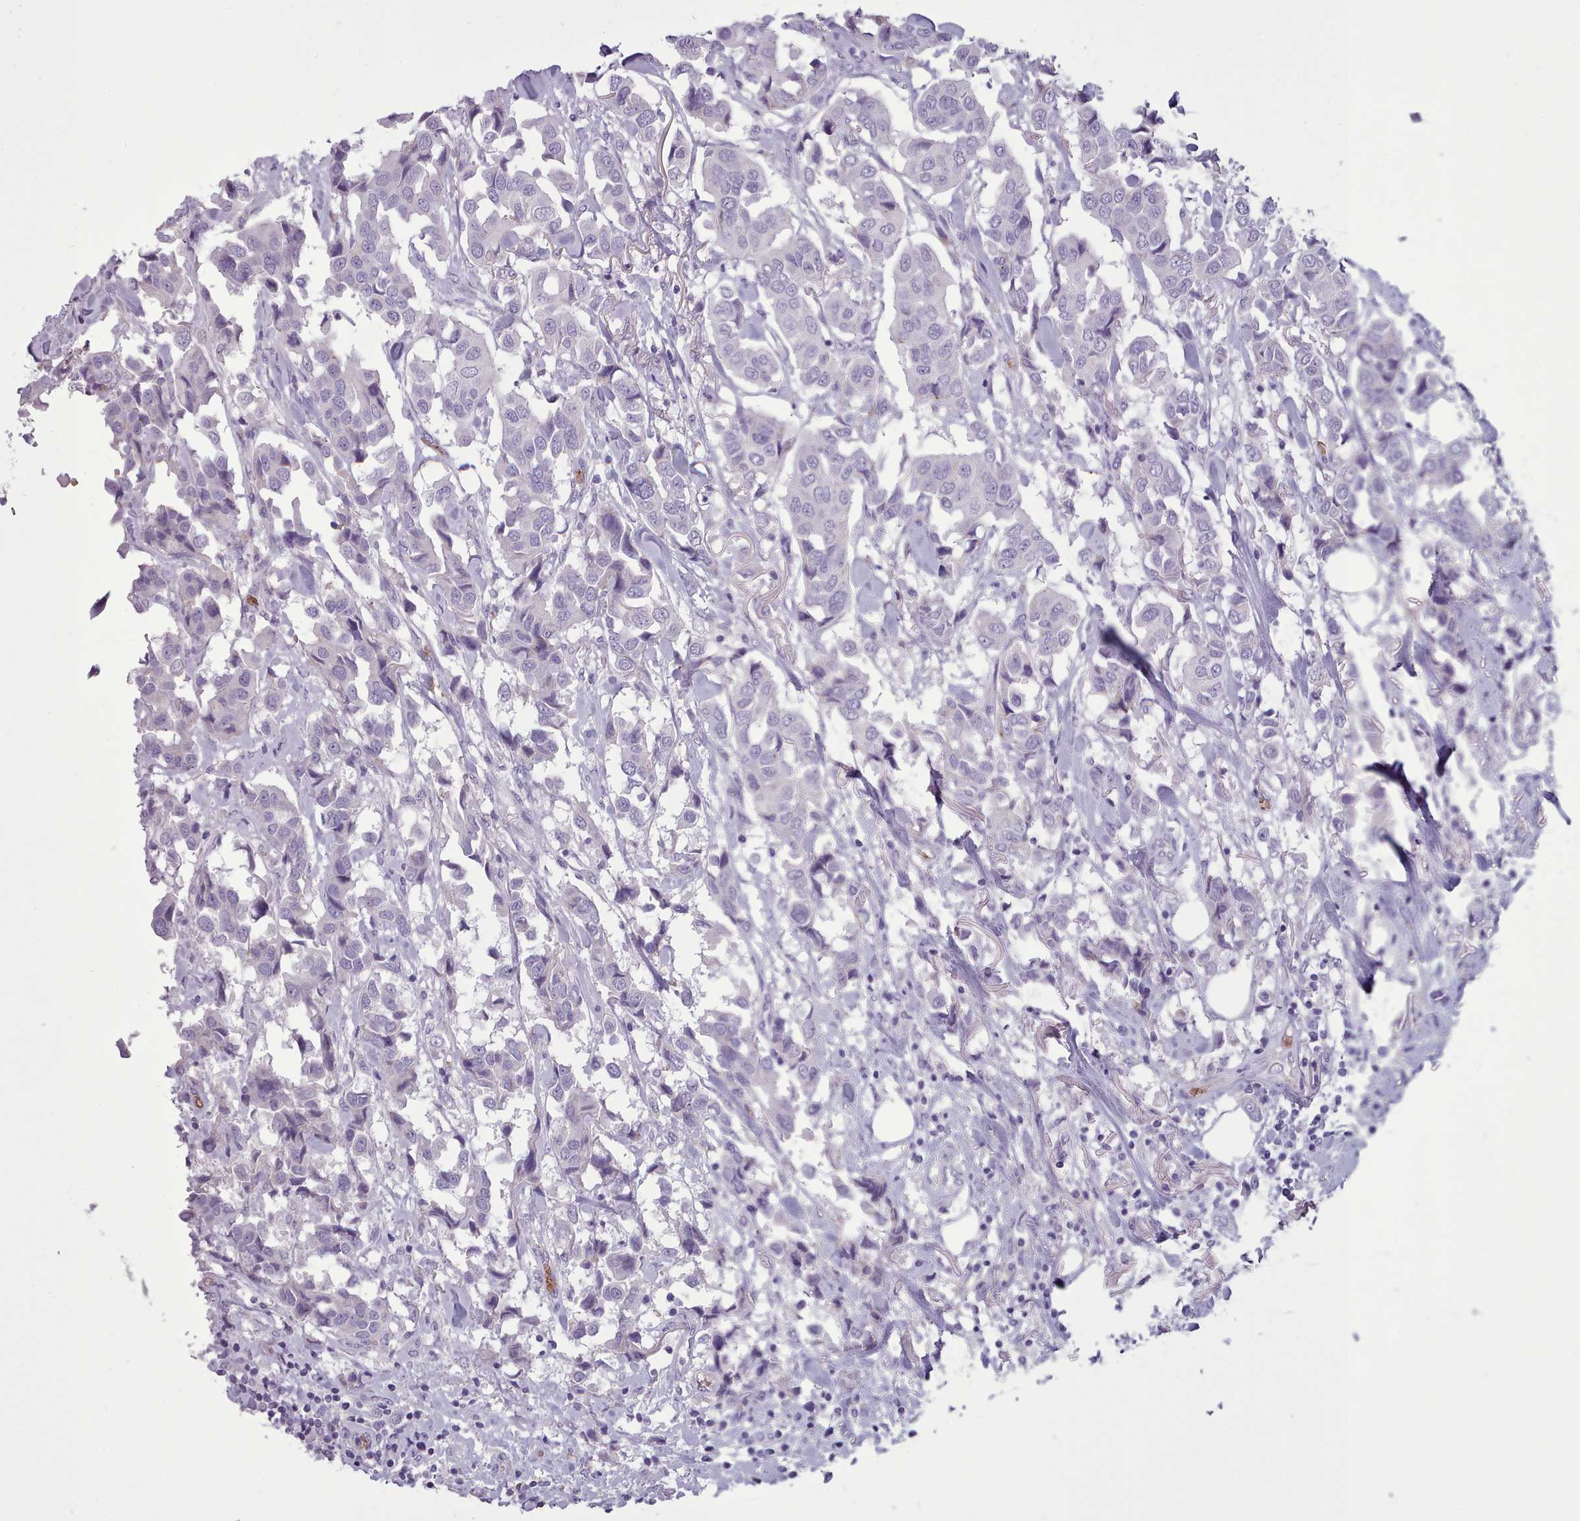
{"staining": {"intensity": "negative", "quantity": "none", "location": "none"}, "tissue": "breast cancer", "cell_type": "Tumor cells", "image_type": "cancer", "snomed": [{"axis": "morphology", "description": "Duct carcinoma"}, {"axis": "topography", "description": "Breast"}], "caption": "IHC photomicrograph of neoplastic tissue: human breast cancer (invasive ductal carcinoma) stained with DAB exhibits no significant protein staining in tumor cells.", "gene": "AK4", "patient": {"sex": "female", "age": 80}}